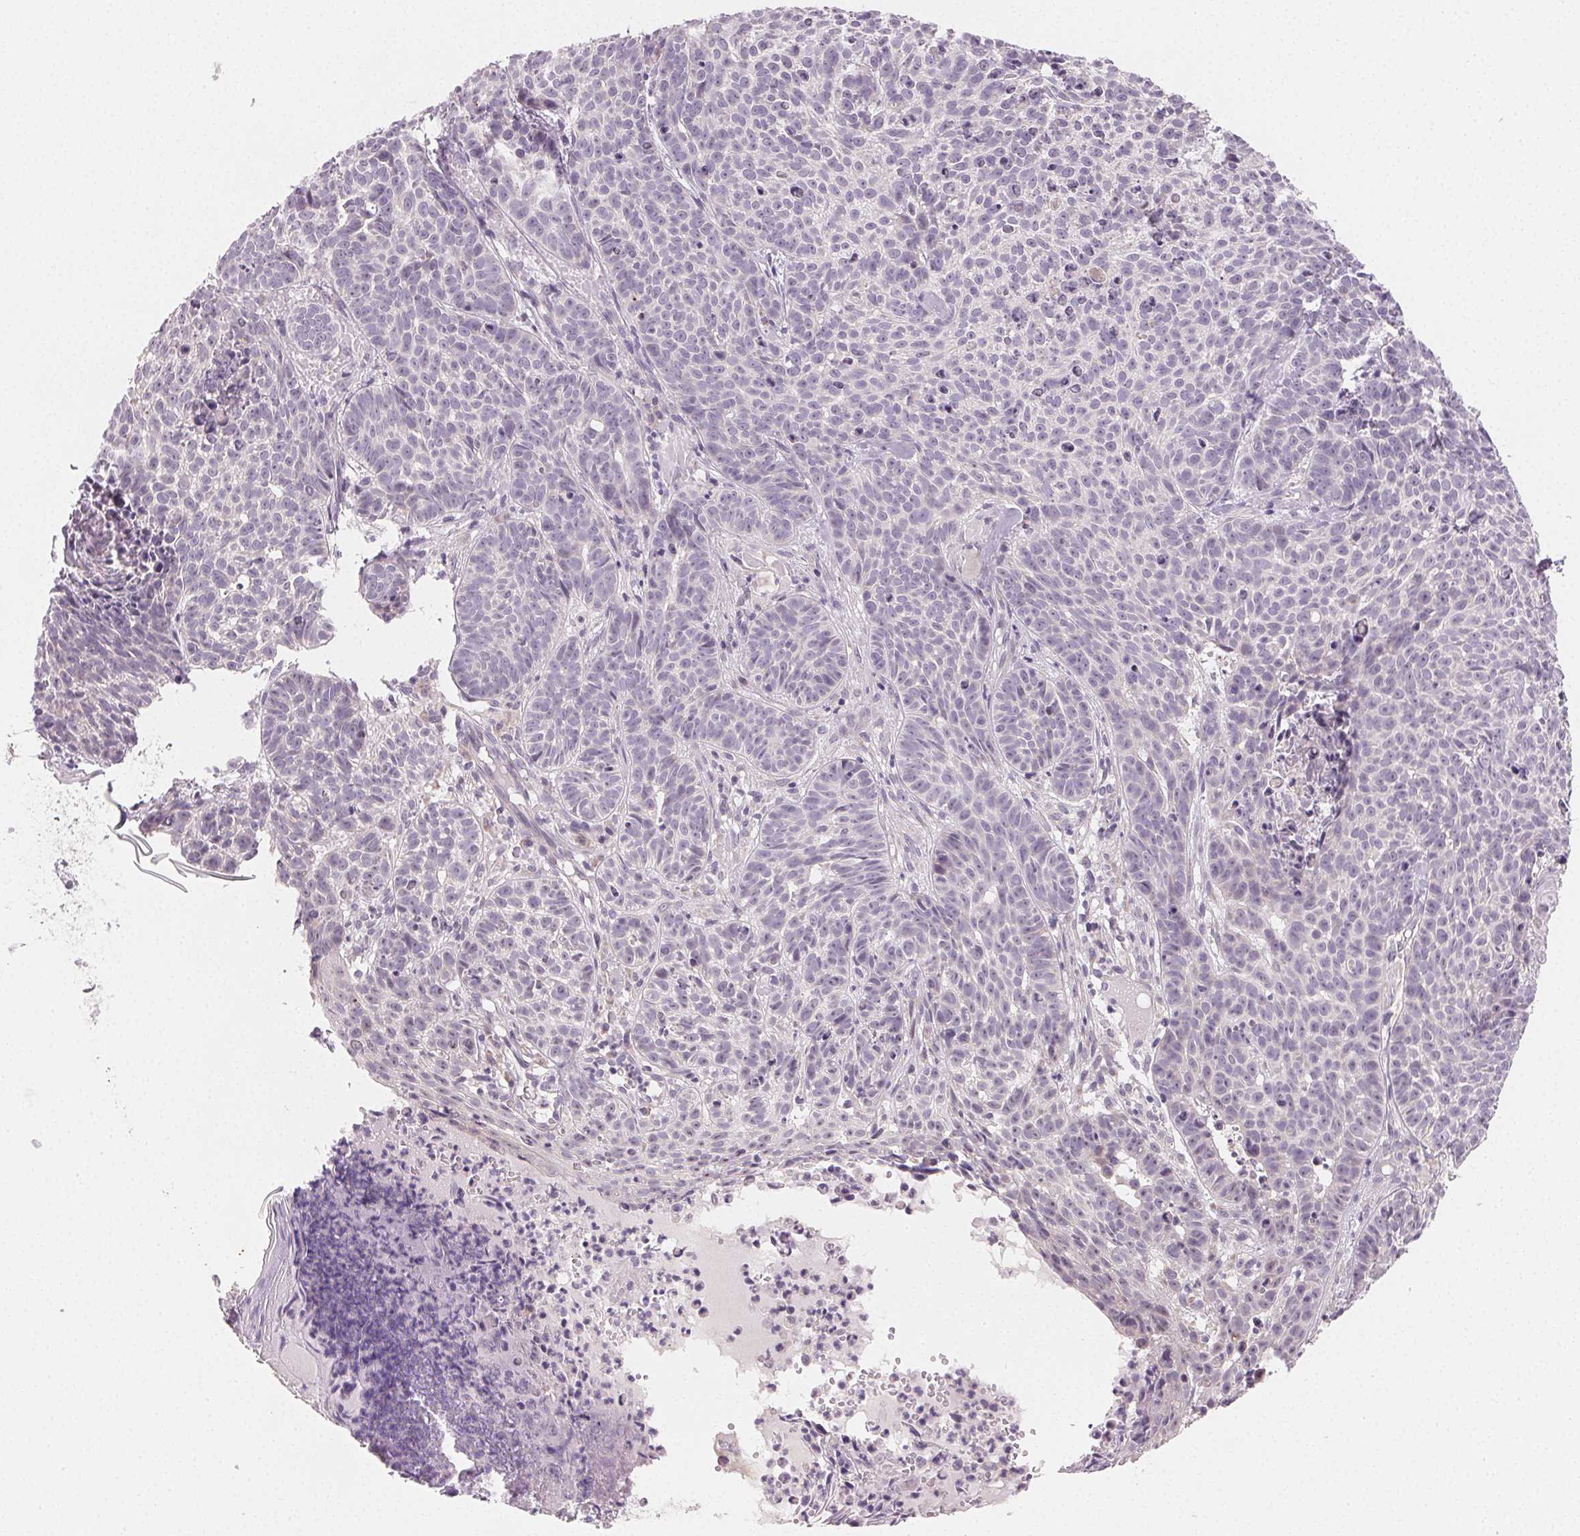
{"staining": {"intensity": "negative", "quantity": "none", "location": "none"}, "tissue": "skin cancer", "cell_type": "Tumor cells", "image_type": "cancer", "snomed": [{"axis": "morphology", "description": "Basal cell carcinoma"}, {"axis": "topography", "description": "Skin"}], "caption": "Immunohistochemical staining of basal cell carcinoma (skin) displays no significant staining in tumor cells. (DAB (3,3'-diaminobenzidine) immunohistochemistry, high magnification).", "gene": "MYBL1", "patient": {"sex": "male", "age": 90}}